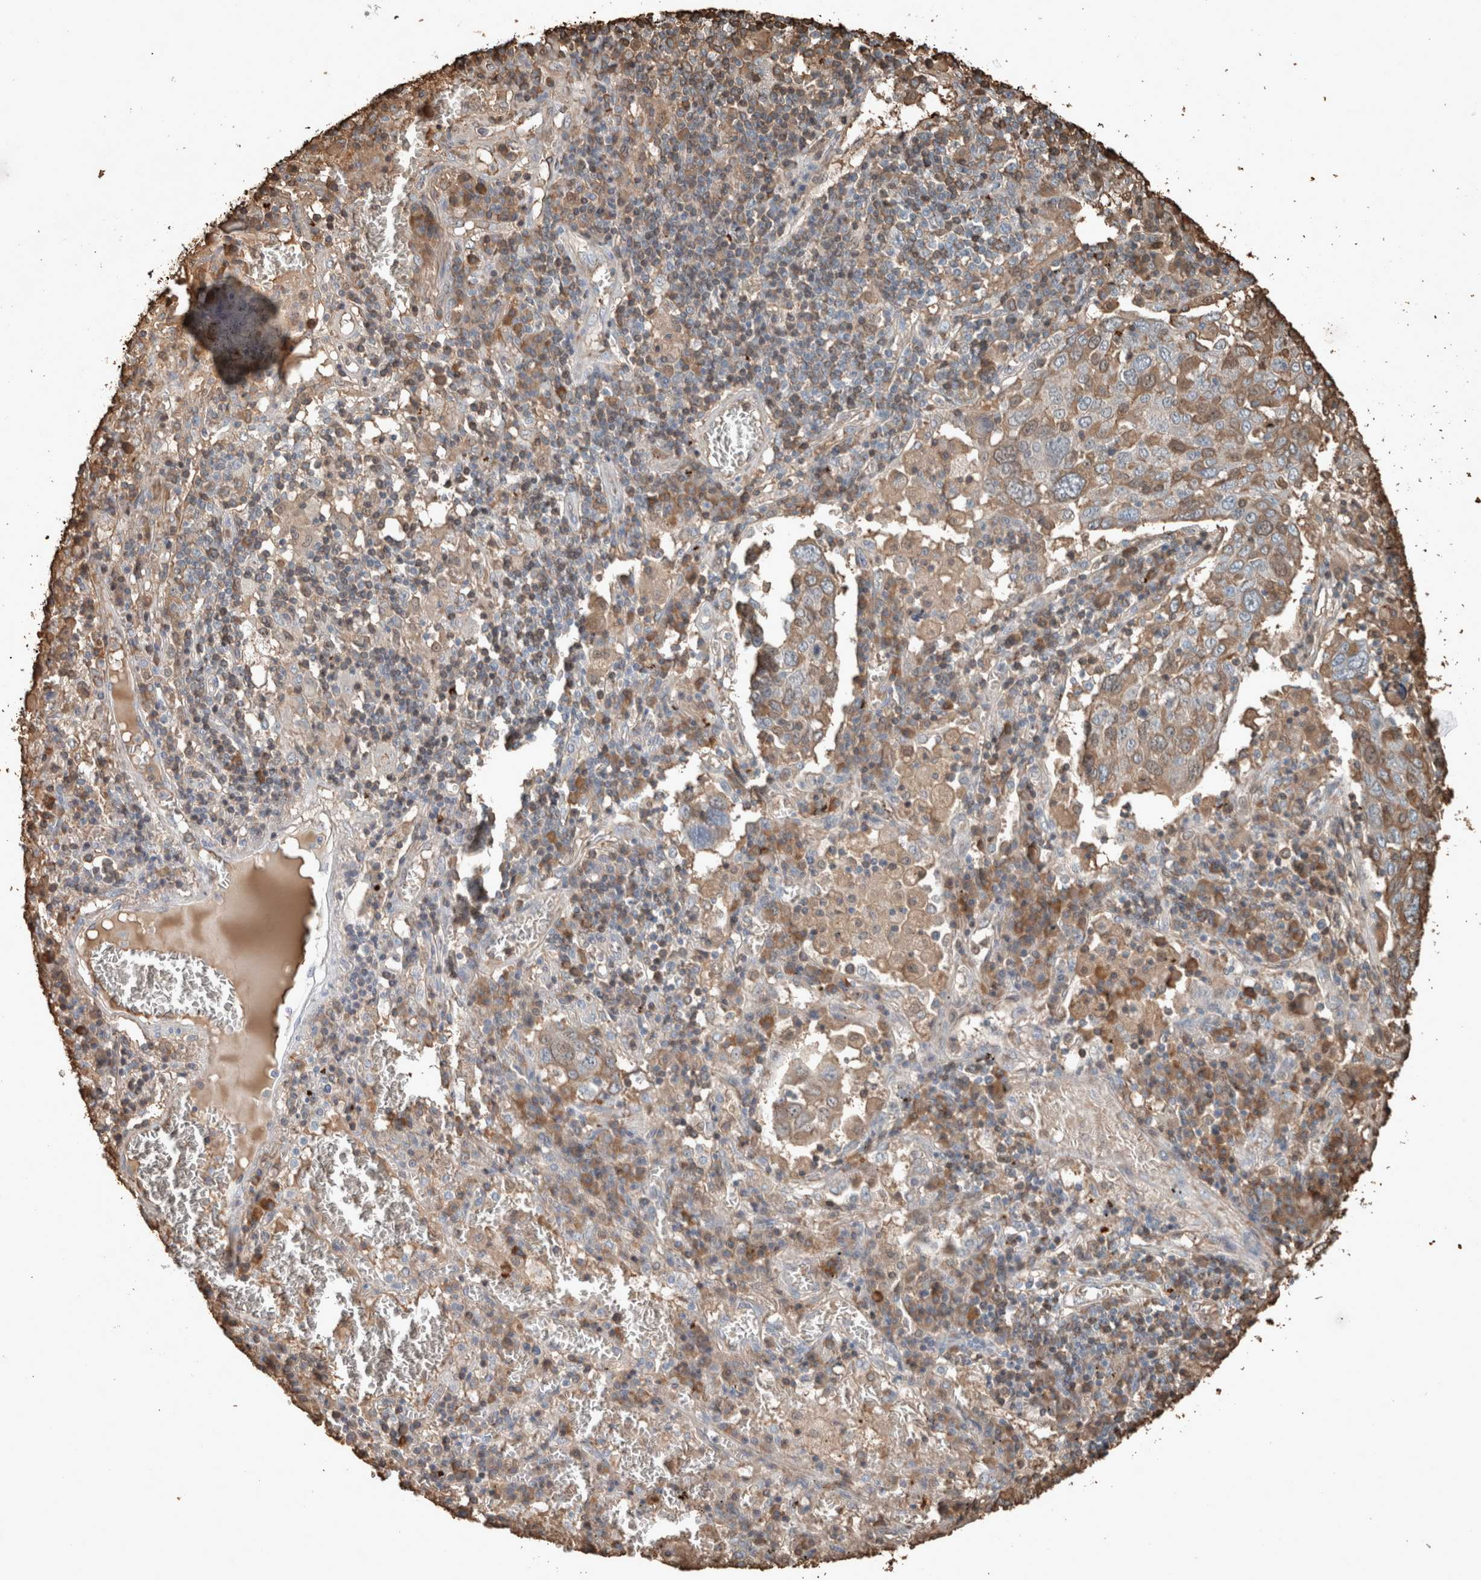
{"staining": {"intensity": "weak", "quantity": "25%-75%", "location": "cytoplasmic/membranous"}, "tissue": "lung cancer", "cell_type": "Tumor cells", "image_type": "cancer", "snomed": [{"axis": "morphology", "description": "Squamous cell carcinoma, NOS"}, {"axis": "topography", "description": "Lung"}], "caption": "Lung squamous cell carcinoma was stained to show a protein in brown. There is low levels of weak cytoplasmic/membranous staining in about 25%-75% of tumor cells.", "gene": "USP34", "patient": {"sex": "male", "age": 65}}